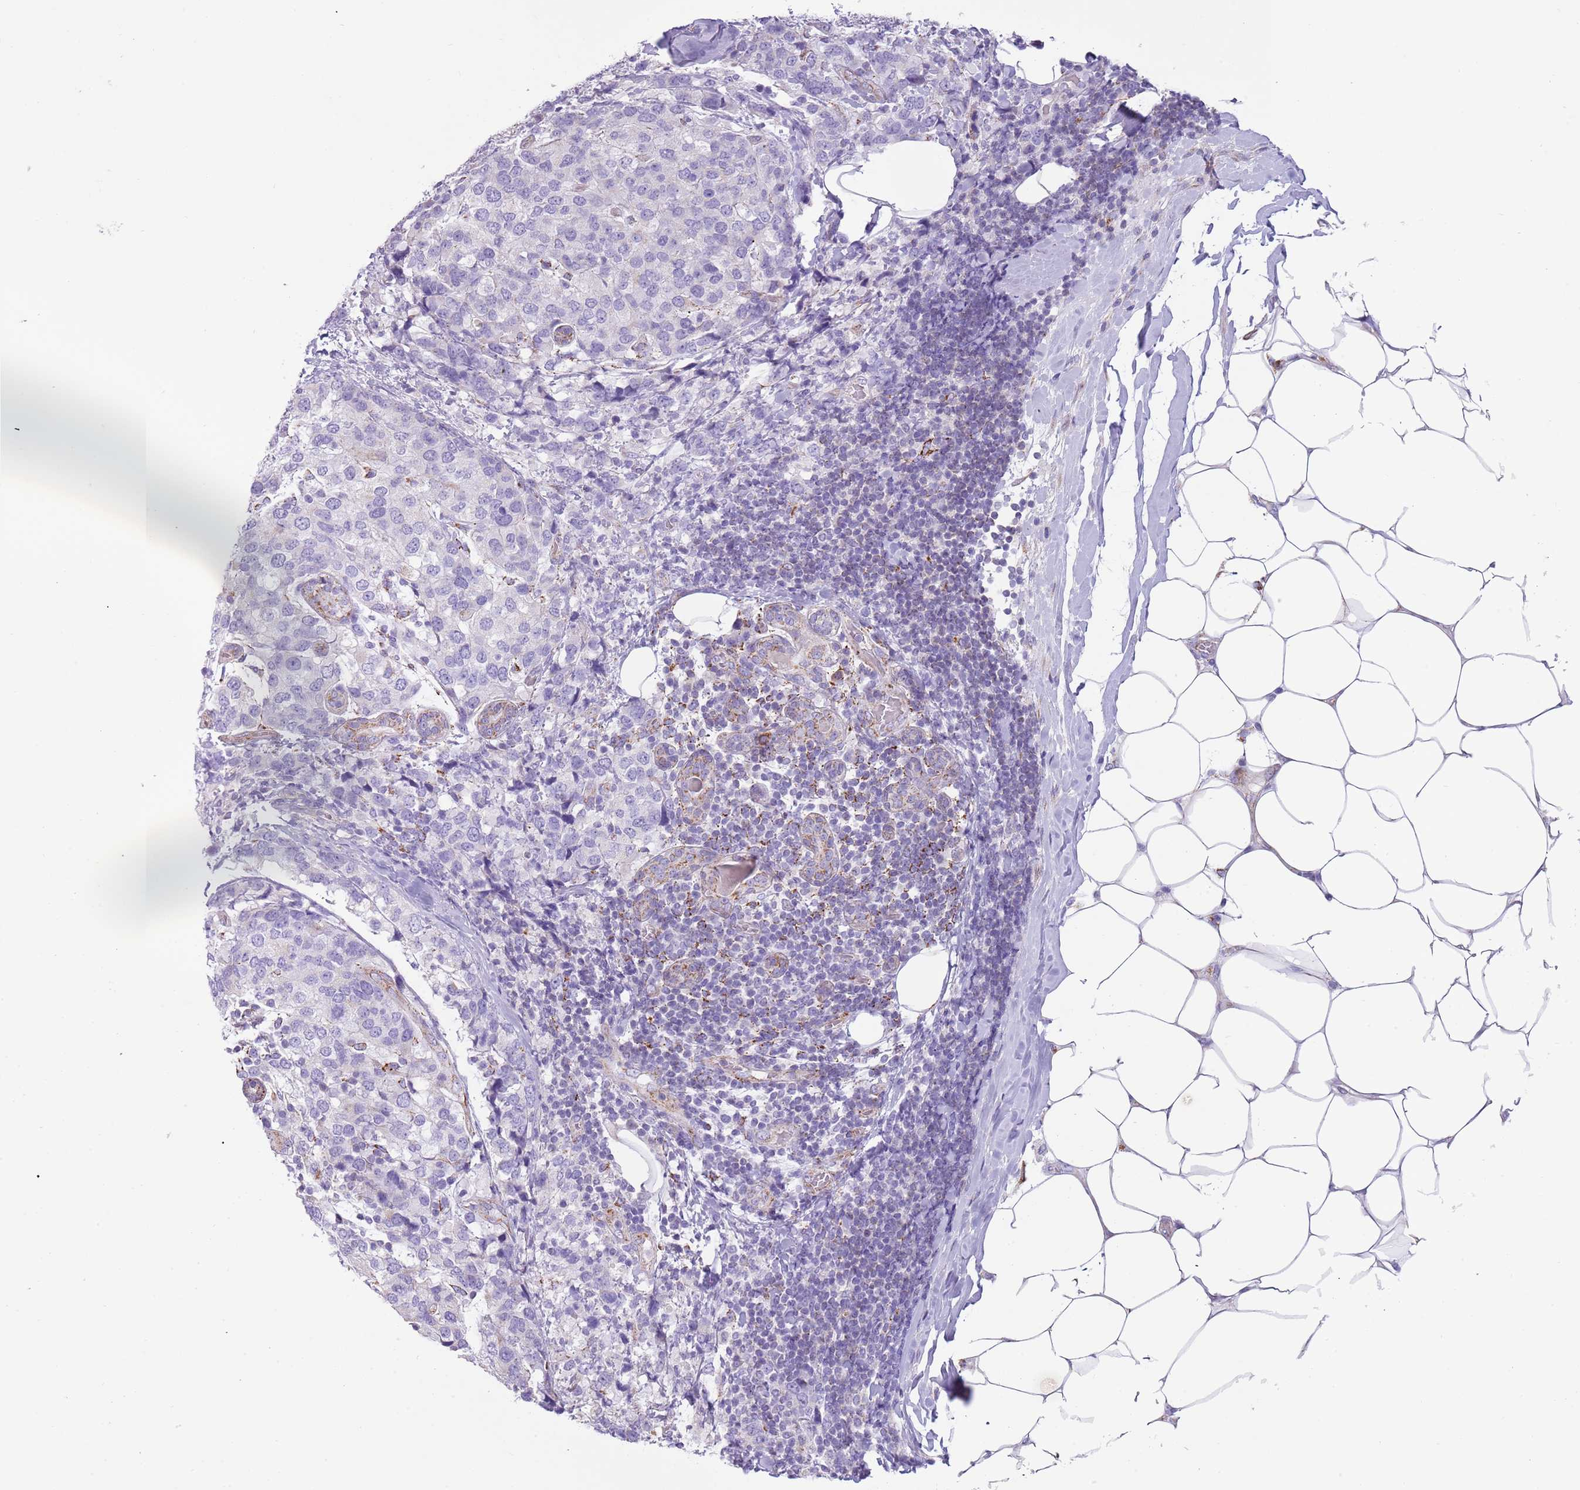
{"staining": {"intensity": "negative", "quantity": "none", "location": "none"}, "tissue": "breast cancer", "cell_type": "Tumor cells", "image_type": "cancer", "snomed": [{"axis": "morphology", "description": "Lobular carcinoma"}, {"axis": "topography", "description": "Breast"}], "caption": "Human lobular carcinoma (breast) stained for a protein using immunohistochemistry (IHC) shows no expression in tumor cells.", "gene": "RNF222", "patient": {"sex": "female", "age": 59}}